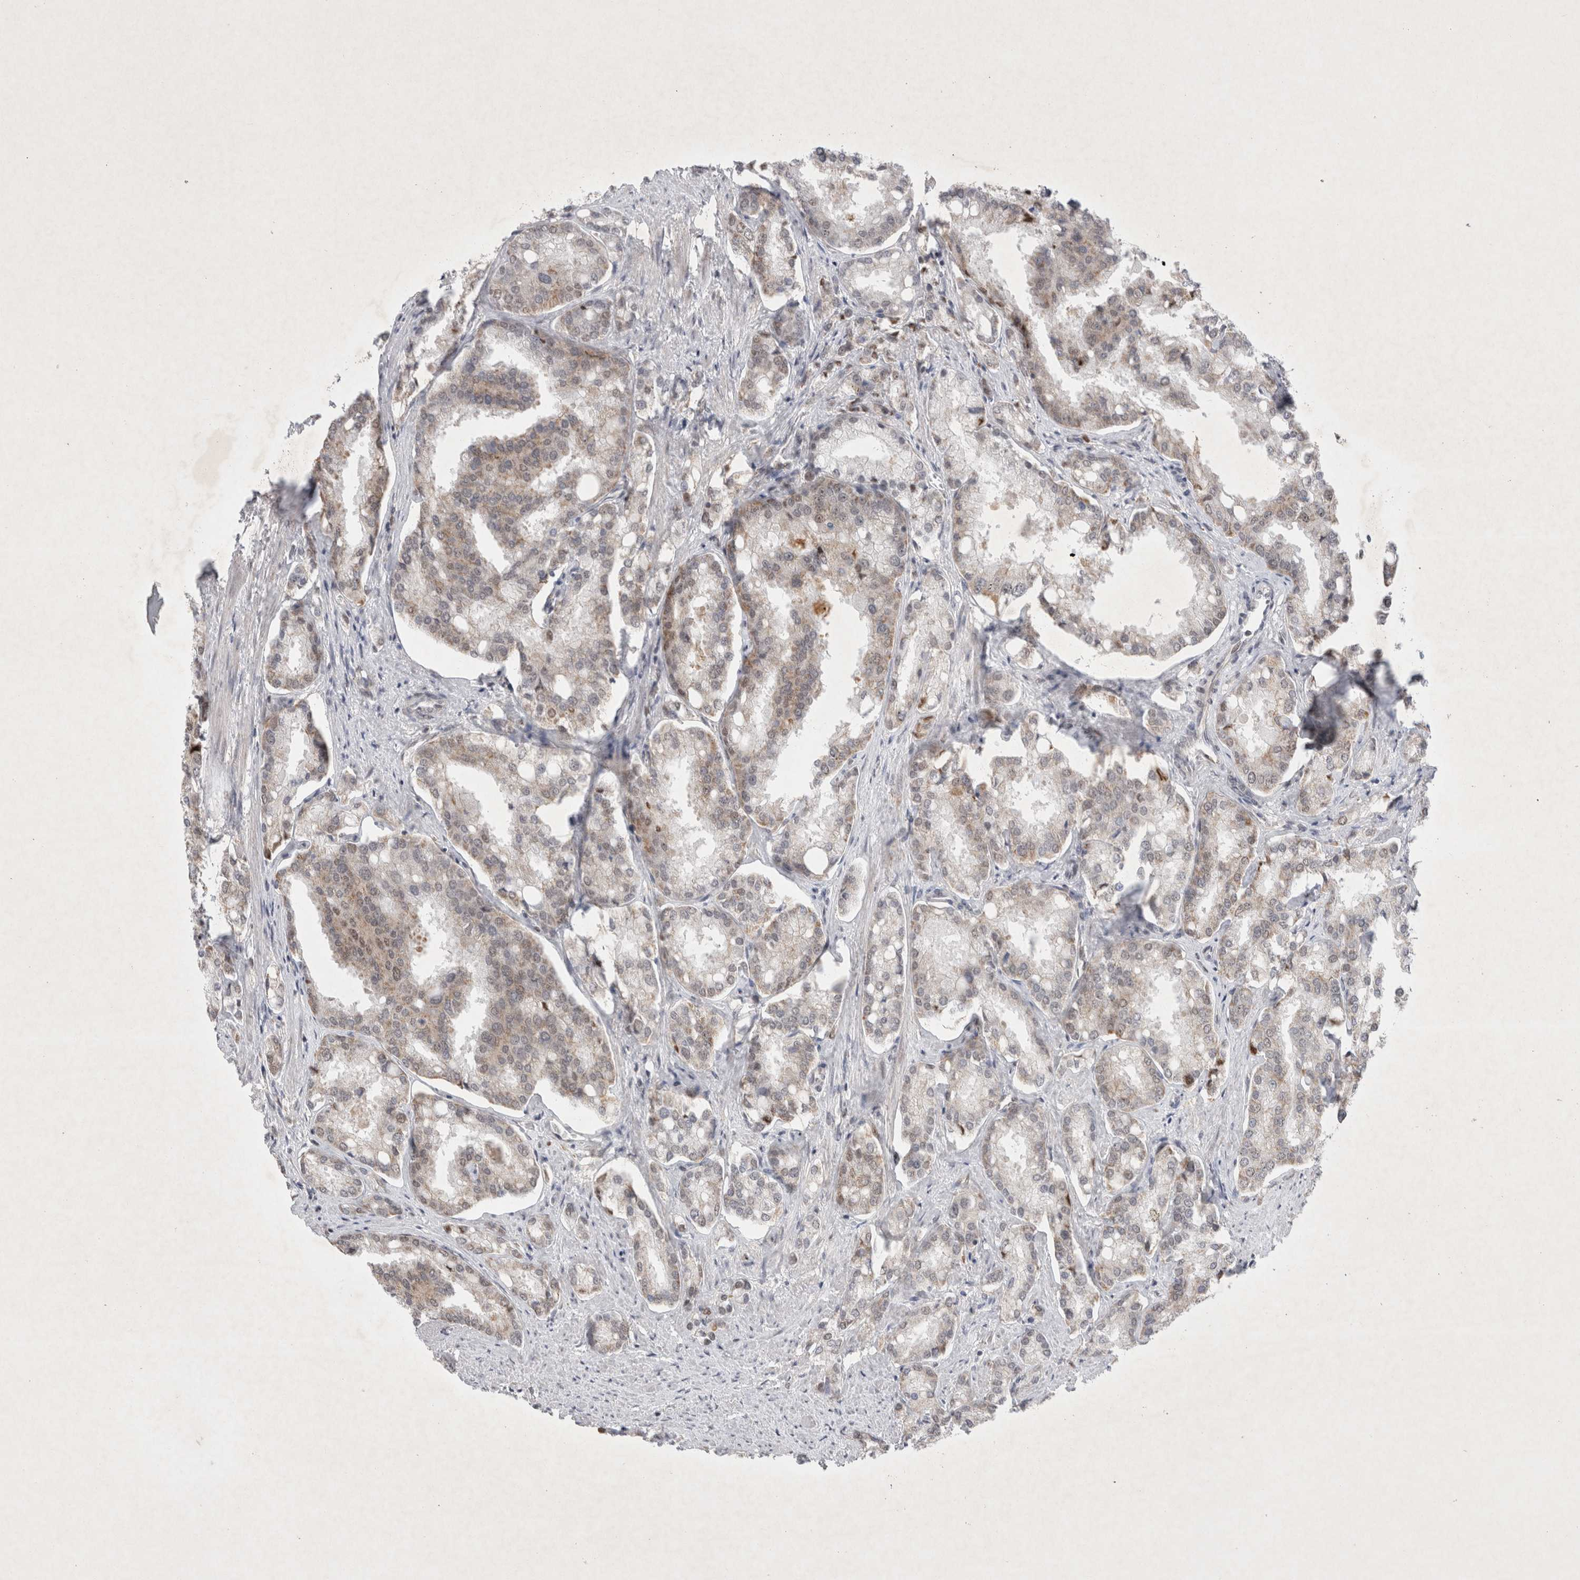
{"staining": {"intensity": "weak", "quantity": "25%-75%", "location": "cytoplasmic/membranous"}, "tissue": "prostate cancer", "cell_type": "Tumor cells", "image_type": "cancer", "snomed": [{"axis": "morphology", "description": "Adenocarcinoma, High grade"}, {"axis": "topography", "description": "Prostate"}], "caption": "The photomicrograph displays staining of adenocarcinoma (high-grade) (prostate), revealing weak cytoplasmic/membranous protein positivity (brown color) within tumor cells.", "gene": "MRPL37", "patient": {"sex": "male", "age": 50}}